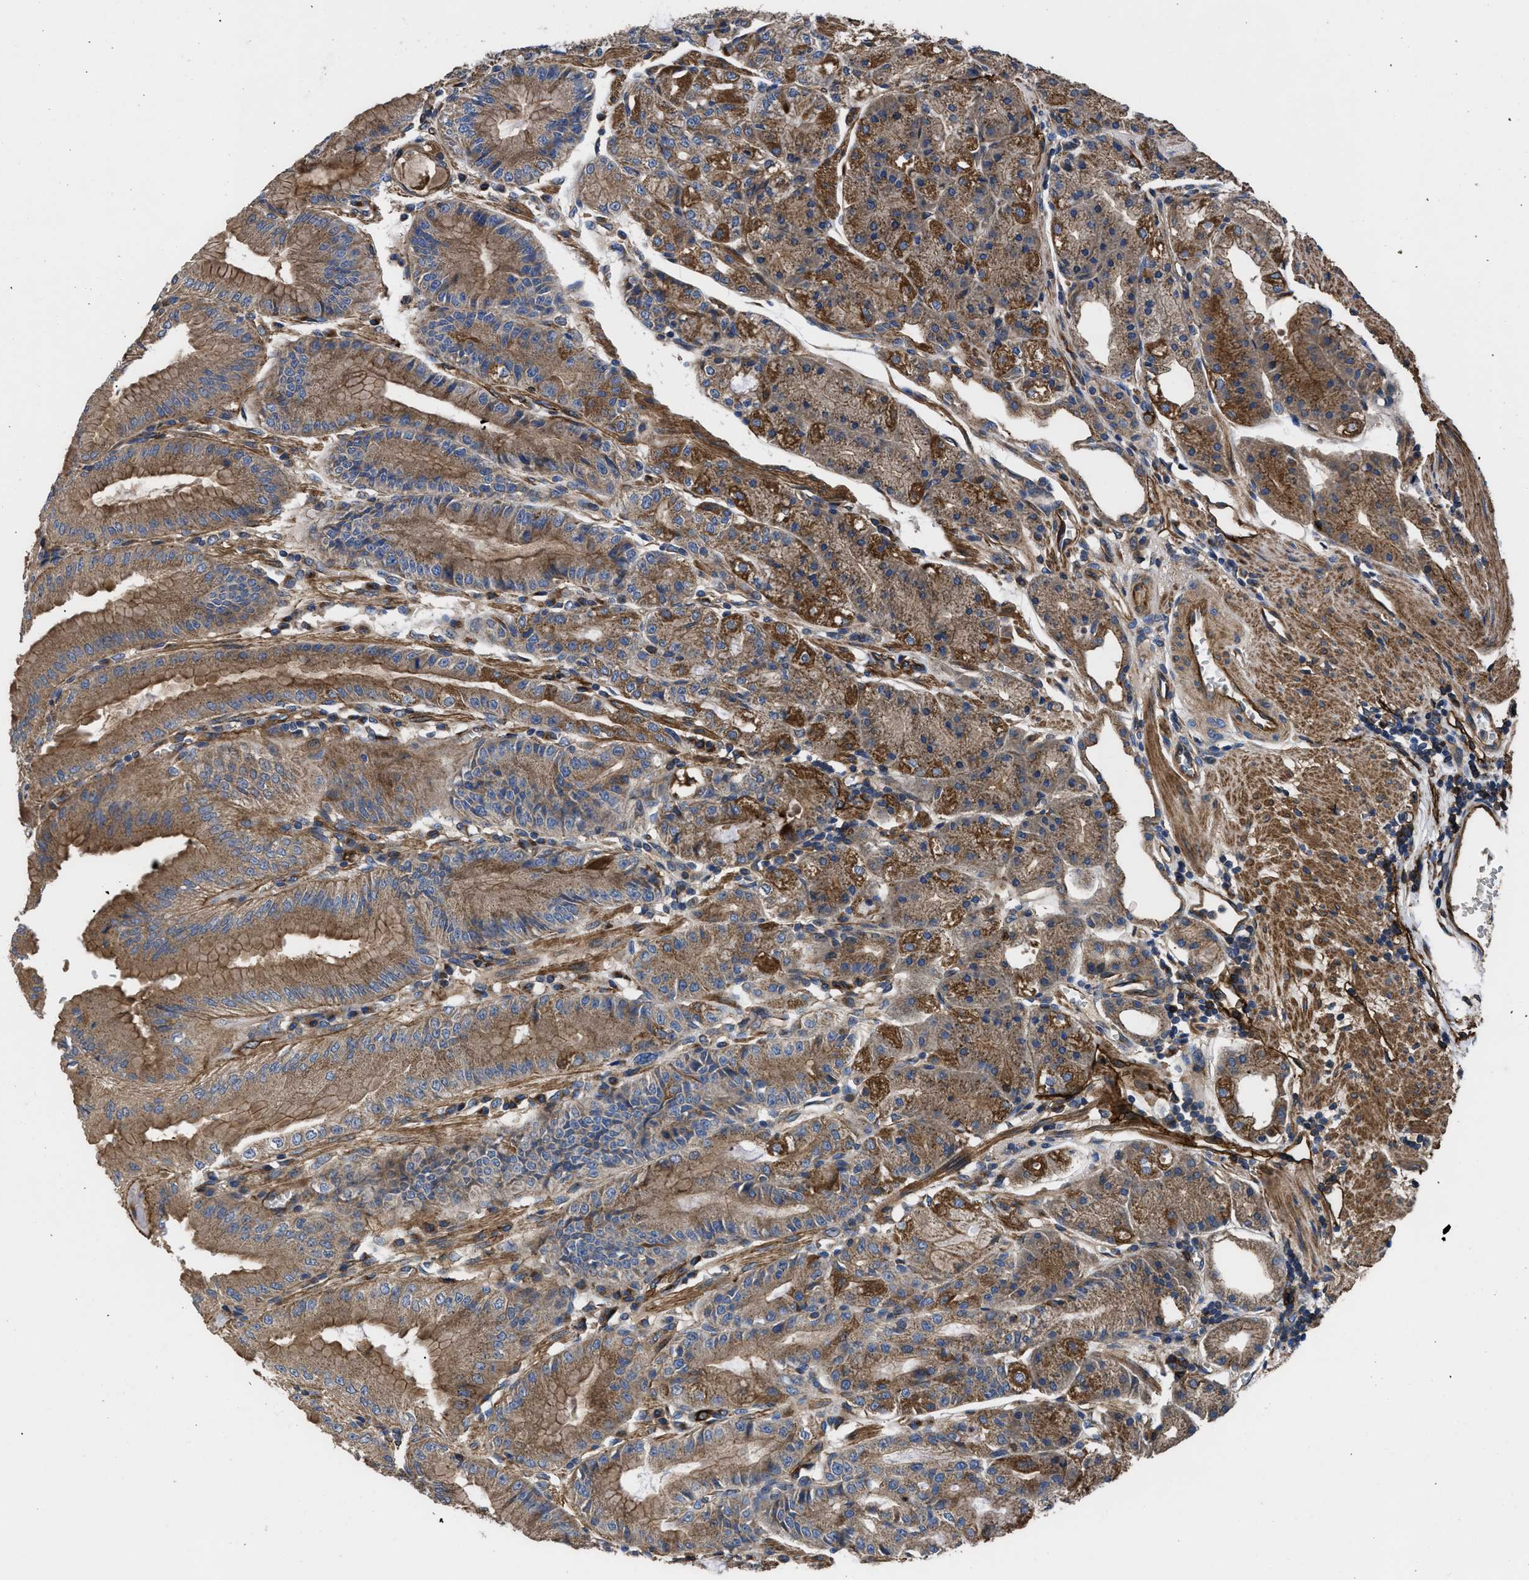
{"staining": {"intensity": "strong", "quantity": ">75%", "location": "cytoplasmic/membranous"}, "tissue": "stomach", "cell_type": "Glandular cells", "image_type": "normal", "snomed": [{"axis": "morphology", "description": "Normal tissue, NOS"}, {"axis": "topography", "description": "Stomach, lower"}], "caption": "A brown stain highlights strong cytoplasmic/membranous expression of a protein in glandular cells of normal stomach. The protein is shown in brown color, while the nuclei are stained blue.", "gene": "NT5E", "patient": {"sex": "male", "age": 71}}